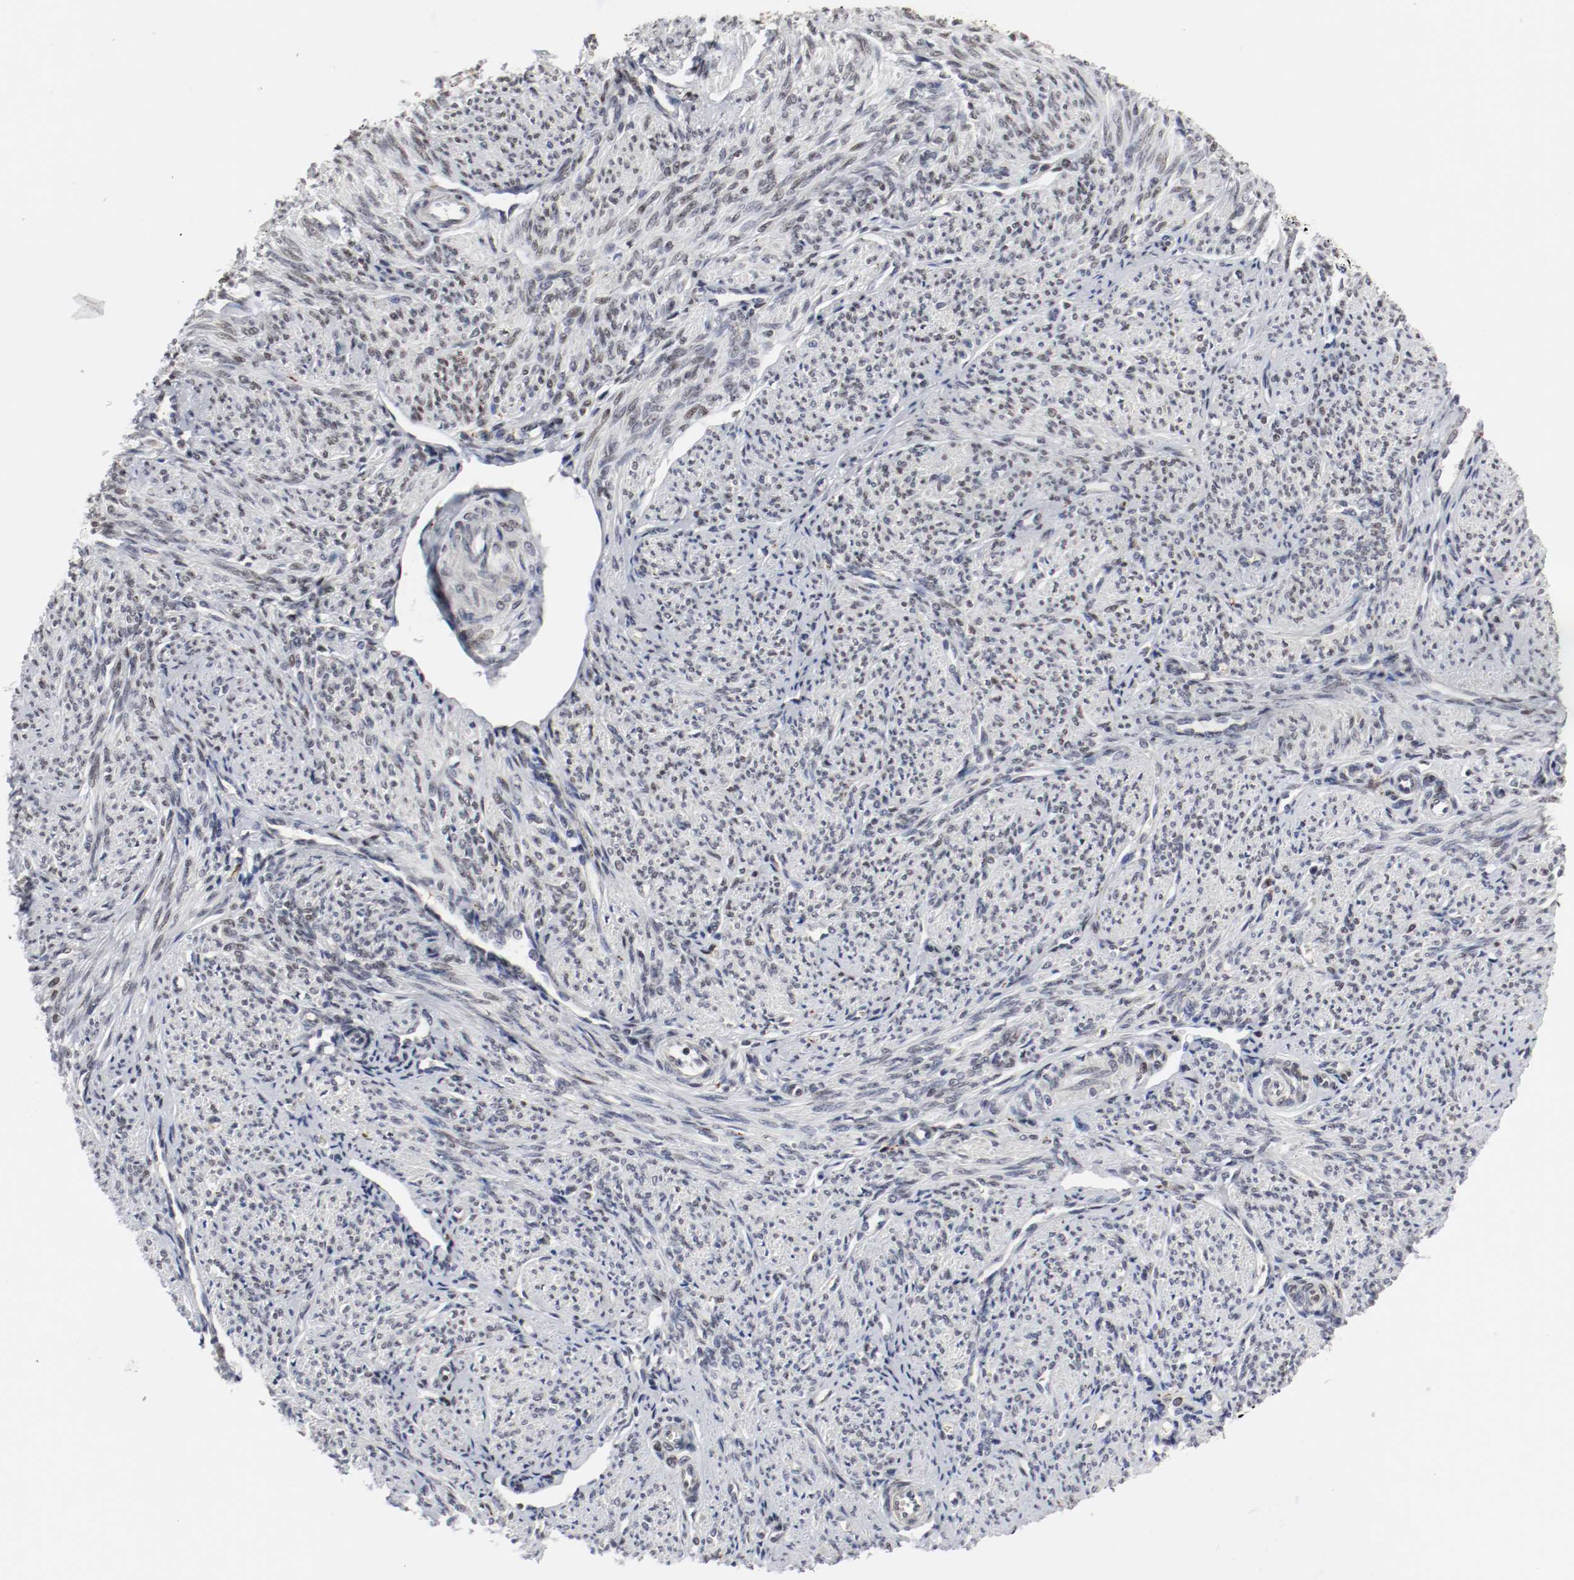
{"staining": {"intensity": "negative", "quantity": "none", "location": "none"}, "tissue": "smooth muscle", "cell_type": "Smooth muscle cells", "image_type": "normal", "snomed": [{"axis": "morphology", "description": "Normal tissue, NOS"}, {"axis": "topography", "description": "Smooth muscle"}], "caption": "IHC photomicrograph of normal smooth muscle: human smooth muscle stained with DAB reveals no significant protein expression in smooth muscle cells.", "gene": "JUND", "patient": {"sex": "female", "age": 65}}